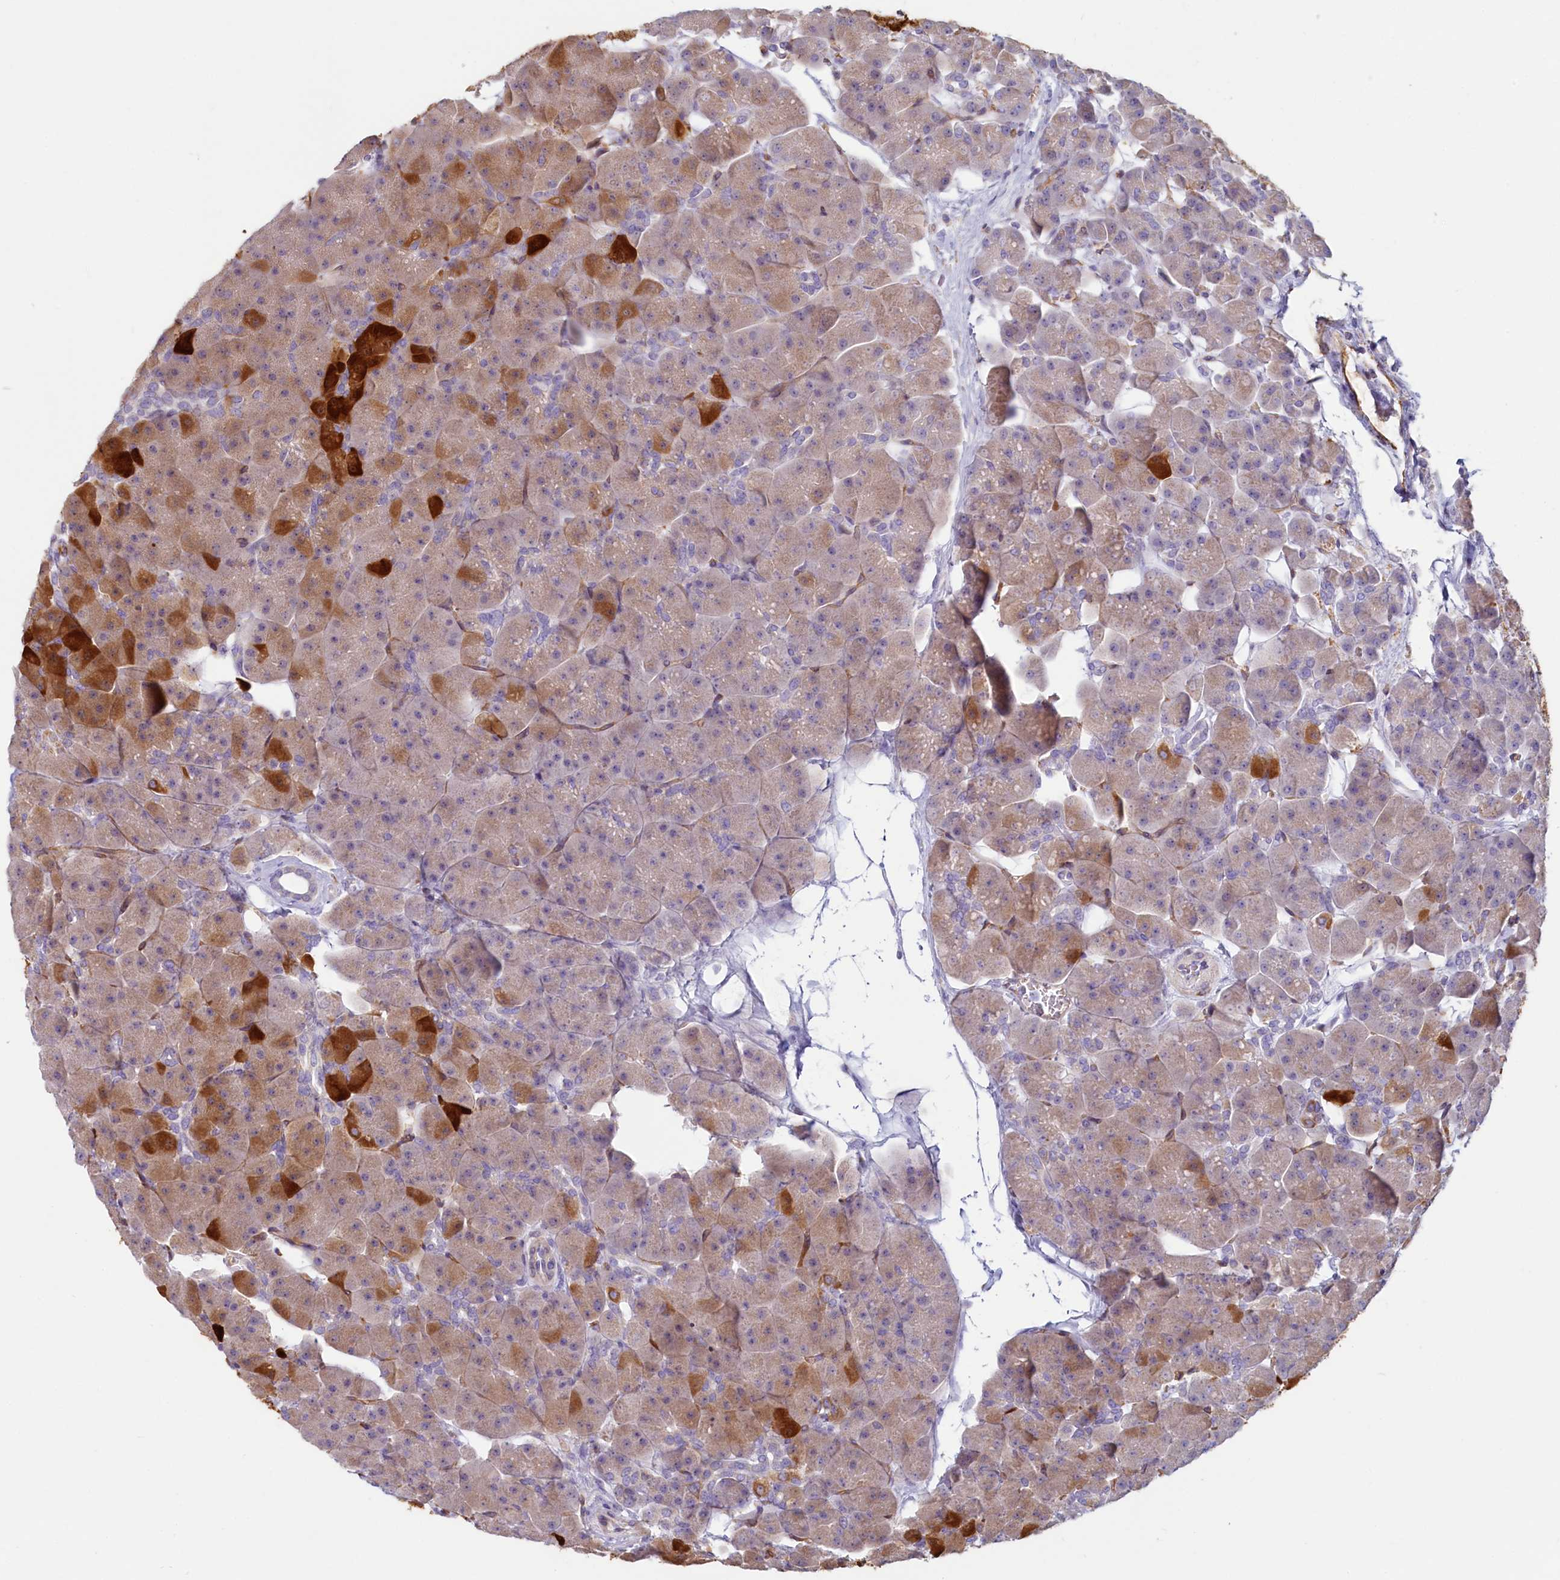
{"staining": {"intensity": "strong", "quantity": "<25%", "location": "cytoplasmic/membranous"}, "tissue": "pancreas", "cell_type": "Exocrine glandular cells", "image_type": "normal", "snomed": [{"axis": "morphology", "description": "Normal tissue, NOS"}, {"axis": "topography", "description": "Pancreas"}], "caption": "A medium amount of strong cytoplasmic/membranous expression is seen in about <25% of exocrine glandular cells in benign pancreas. The staining was performed using DAB (3,3'-diaminobenzidine), with brown indicating positive protein expression. Nuclei are stained blue with hematoxylin.", "gene": "LMOD3", "patient": {"sex": "male", "age": 66}}